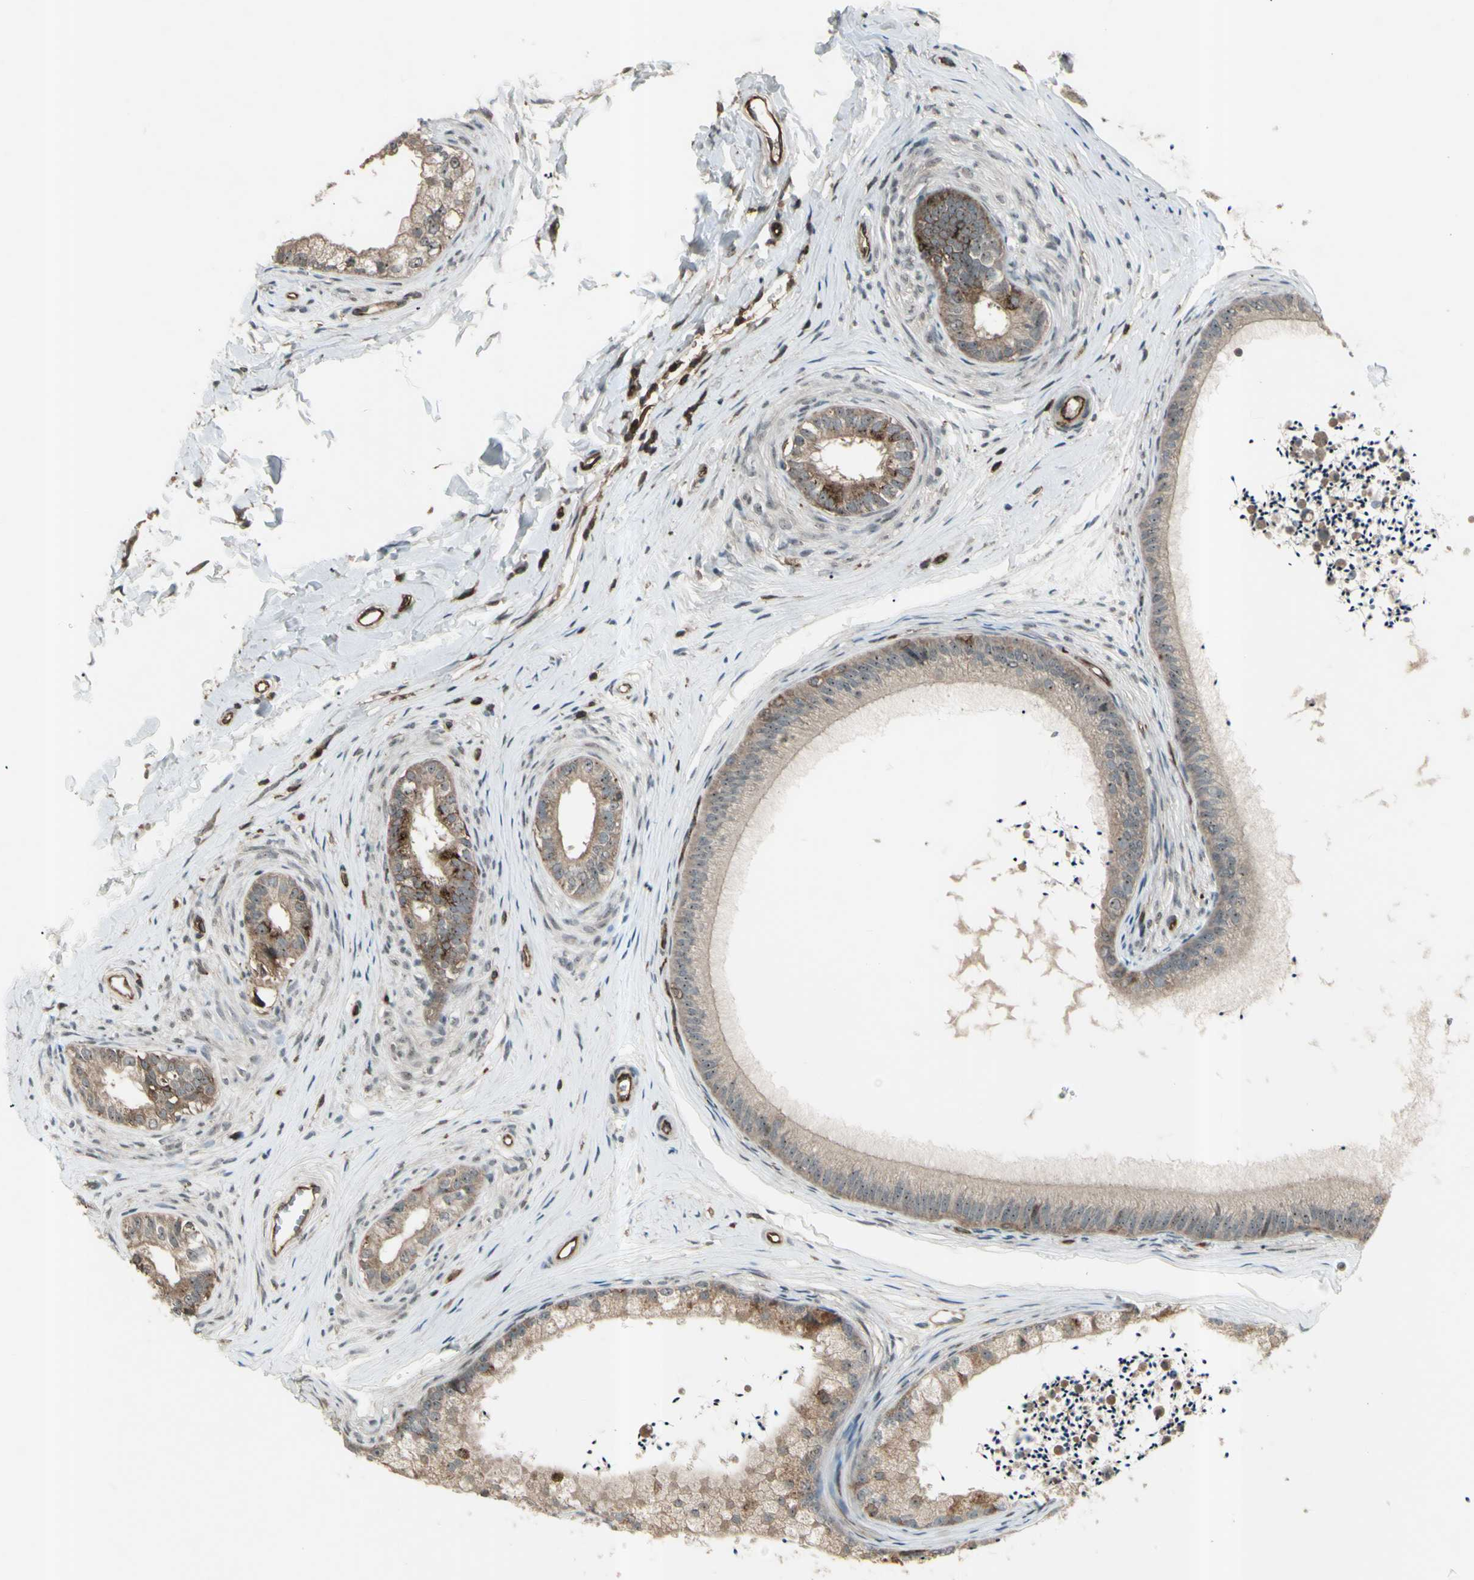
{"staining": {"intensity": "moderate", "quantity": ">75%", "location": "cytoplasmic/membranous"}, "tissue": "epididymis", "cell_type": "Glandular cells", "image_type": "normal", "snomed": [{"axis": "morphology", "description": "Normal tissue, NOS"}, {"axis": "topography", "description": "Epididymis"}], "caption": "Protein staining exhibits moderate cytoplasmic/membranous expression in approximately >75% of glandular cells in normal epididymis. The protein is stained brown, and the nuclei are stained in blue (DAB IHC with brightfield microscopy, high magnification).", "gene": "FXYD5", "patient": {"sex": "male", "age": 56}}